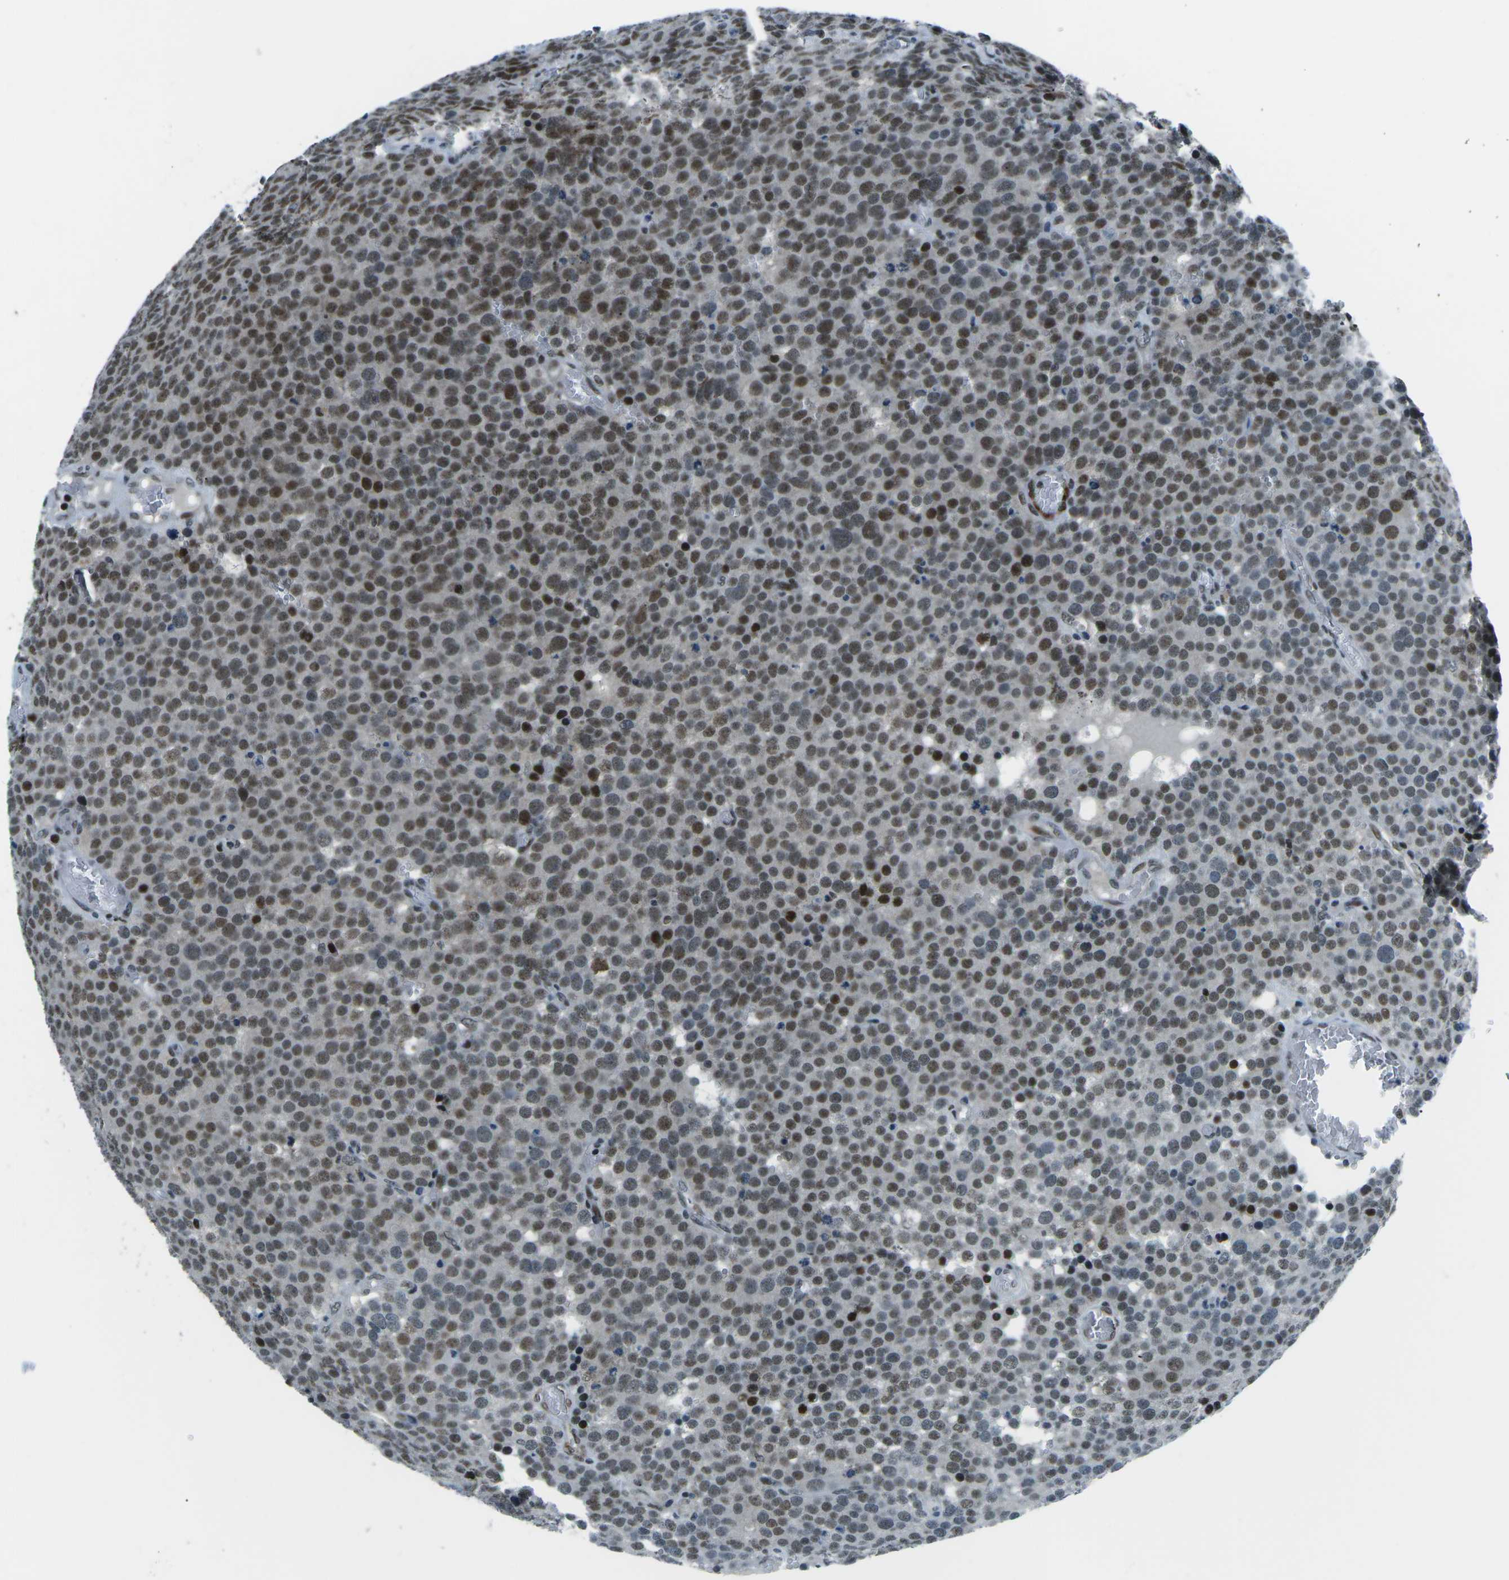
{"staining": {"intensity": "moderate", "quantity": ">75%", "location": "nuclear"}, "tissue": "testis cancer", "cell_type": "Tumor cells", "image_type": "cancer", "snomed": [{"axis": "morphology", "description": "Normal tissue, NOS"}, {"axis": "morphology", "description": "Seminoma, NOS"}, {"axis": "topography", "description": "Testis"}], "caption": "This is a micrograph of IHC staining of testis cancer, which shows moderate expression in the nuclear of tumor cells.", "gene": "RBL2", "patient": {"sex": "male", "age": 71}}